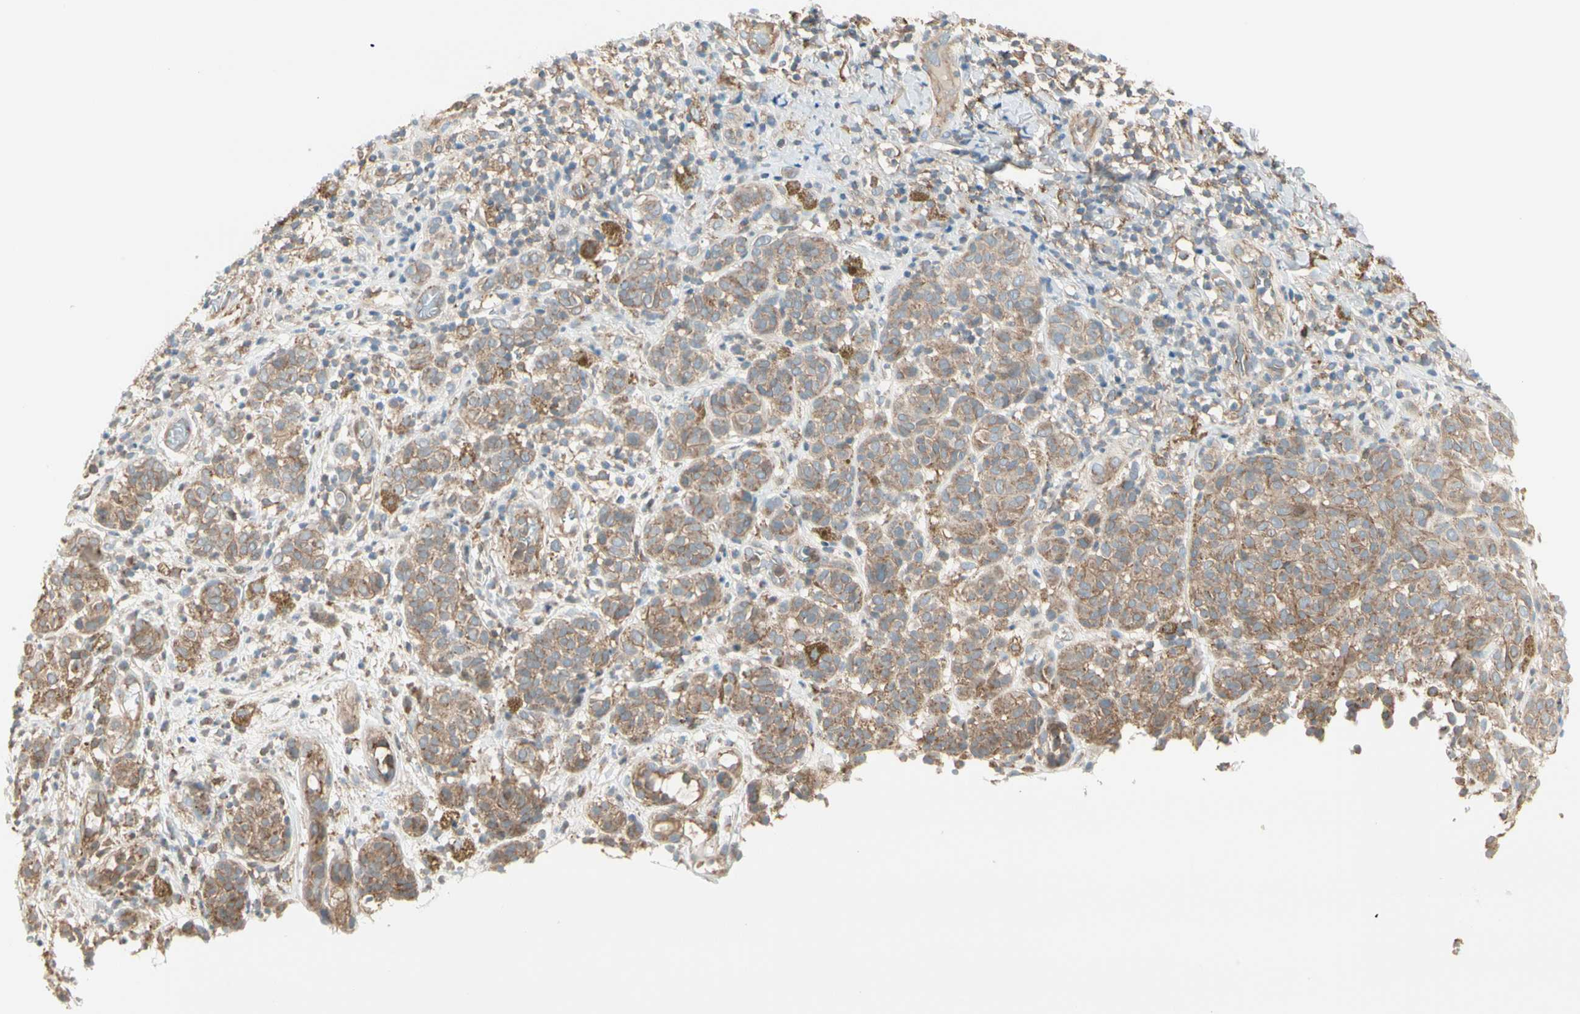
{"staining": {"intensity": "weak", "quantity": ">75%", "location": "cytoplasmic/membranous"}, "tissue": "melanoma", "cell_type": "Tumor cells", "image_type": "cancer", "snomed": [{"axis": "morphology", "description": "Malignant melanoma, NOS"}, {"axis": "topography", "description": "Skin"}], "caption": "Melanoma was stained to show a protein in brown. There is low levels of weak cytoplasmic/membranous staining in approximately >75% of tumor cells.", "gene": "AGFG1", "patient": {"sex": "male", "age": 64}}